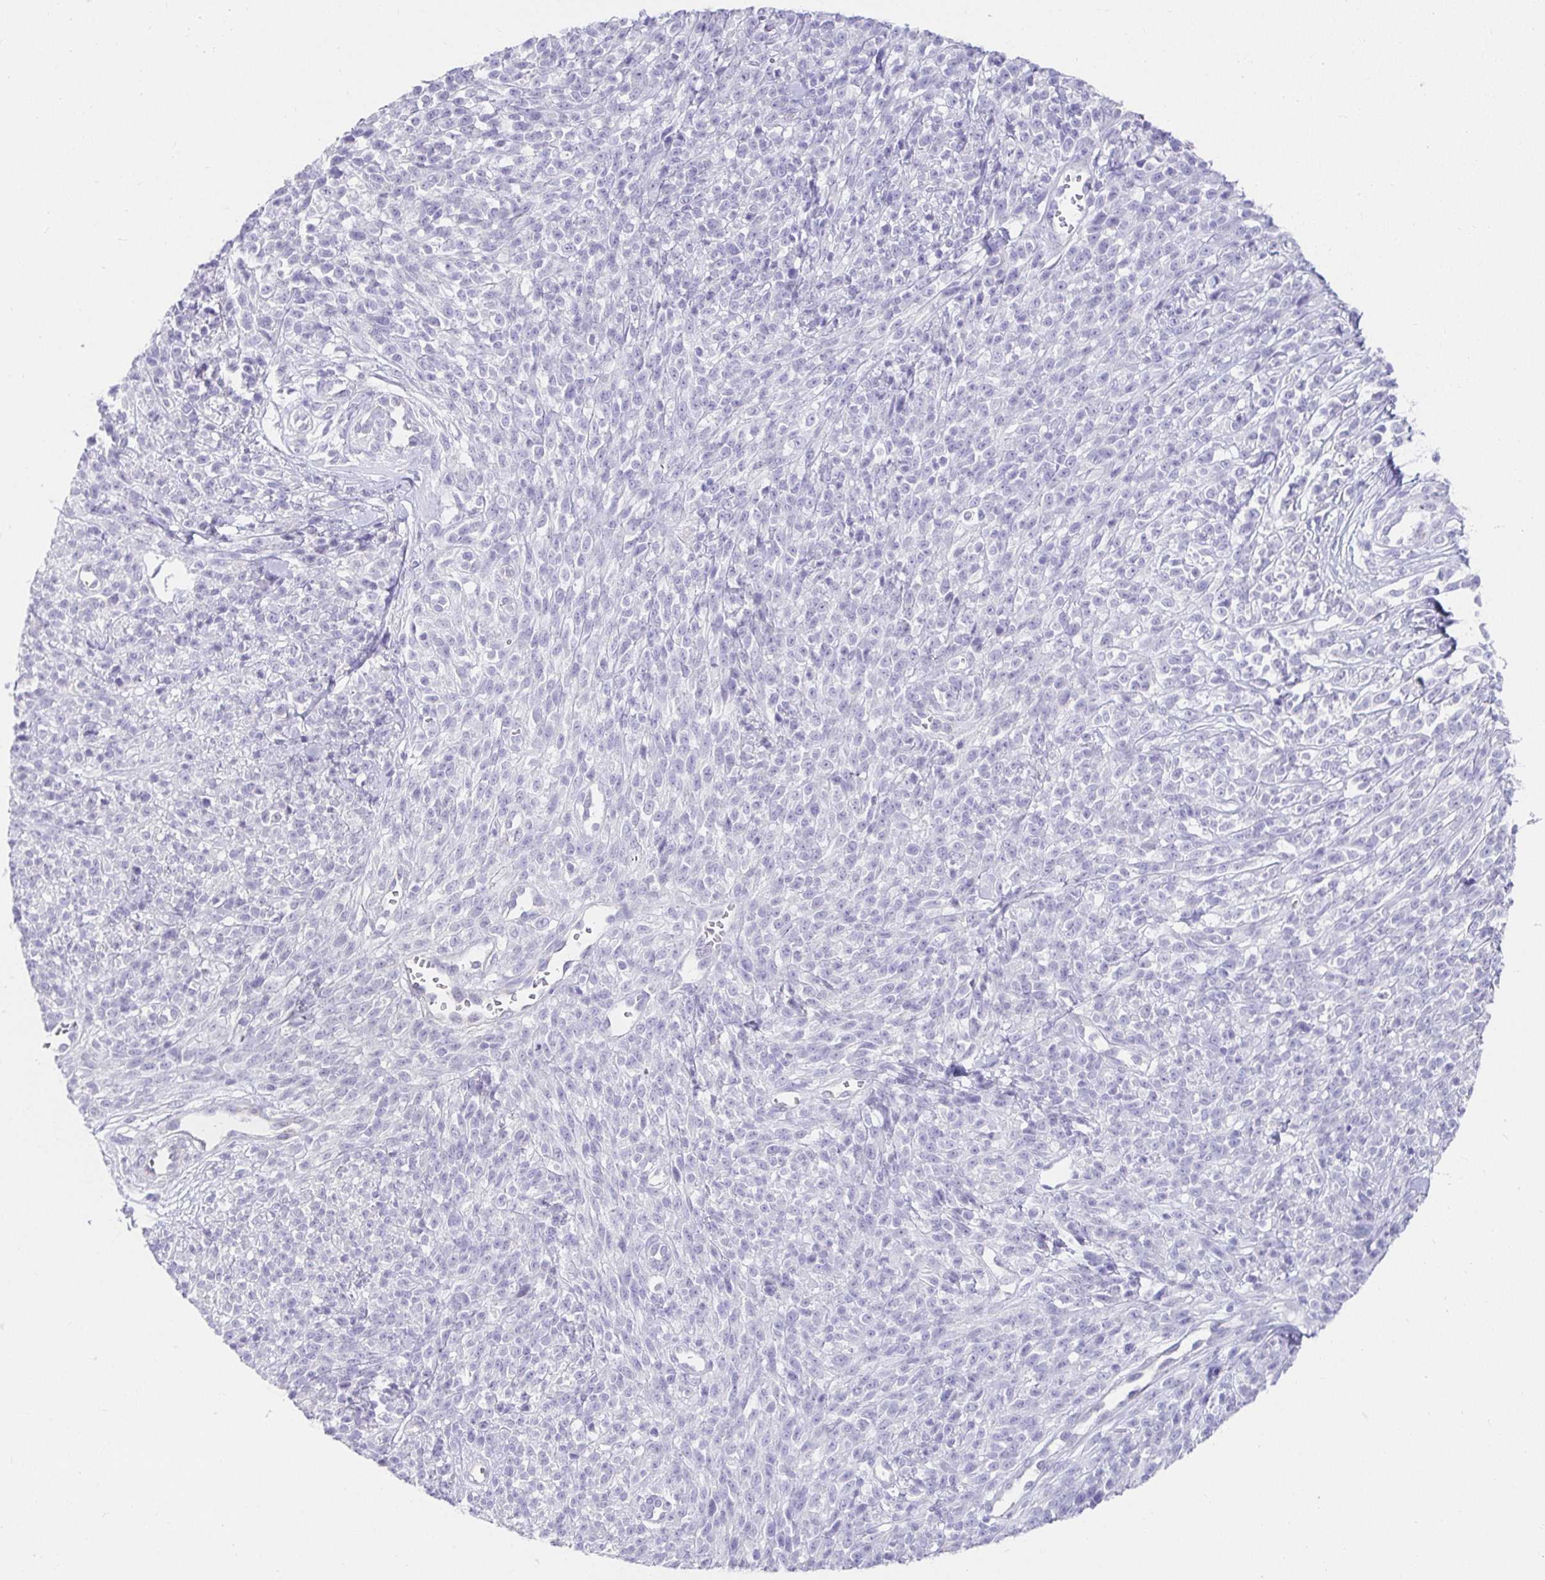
{"staining": {"intensity": "negative", "quantity": "none", "location": "none"}, "tissue": "melanoma", "cell_type": "Tumor cells", "image_type": "cancer", "snomed": [{"axis": "morphology", "description": "Malignant melanoma, NOS"}, {"axis": "topography", "description": "Skin"}, {"axis": "topography", "description": "Skin of trunk"}], "caption": "Melanoma was stained to show a protein in brown. There is no significant staining in tumor cells.", "gene": "VGLL1", "patient": {"sex": "male", "age": 74}}